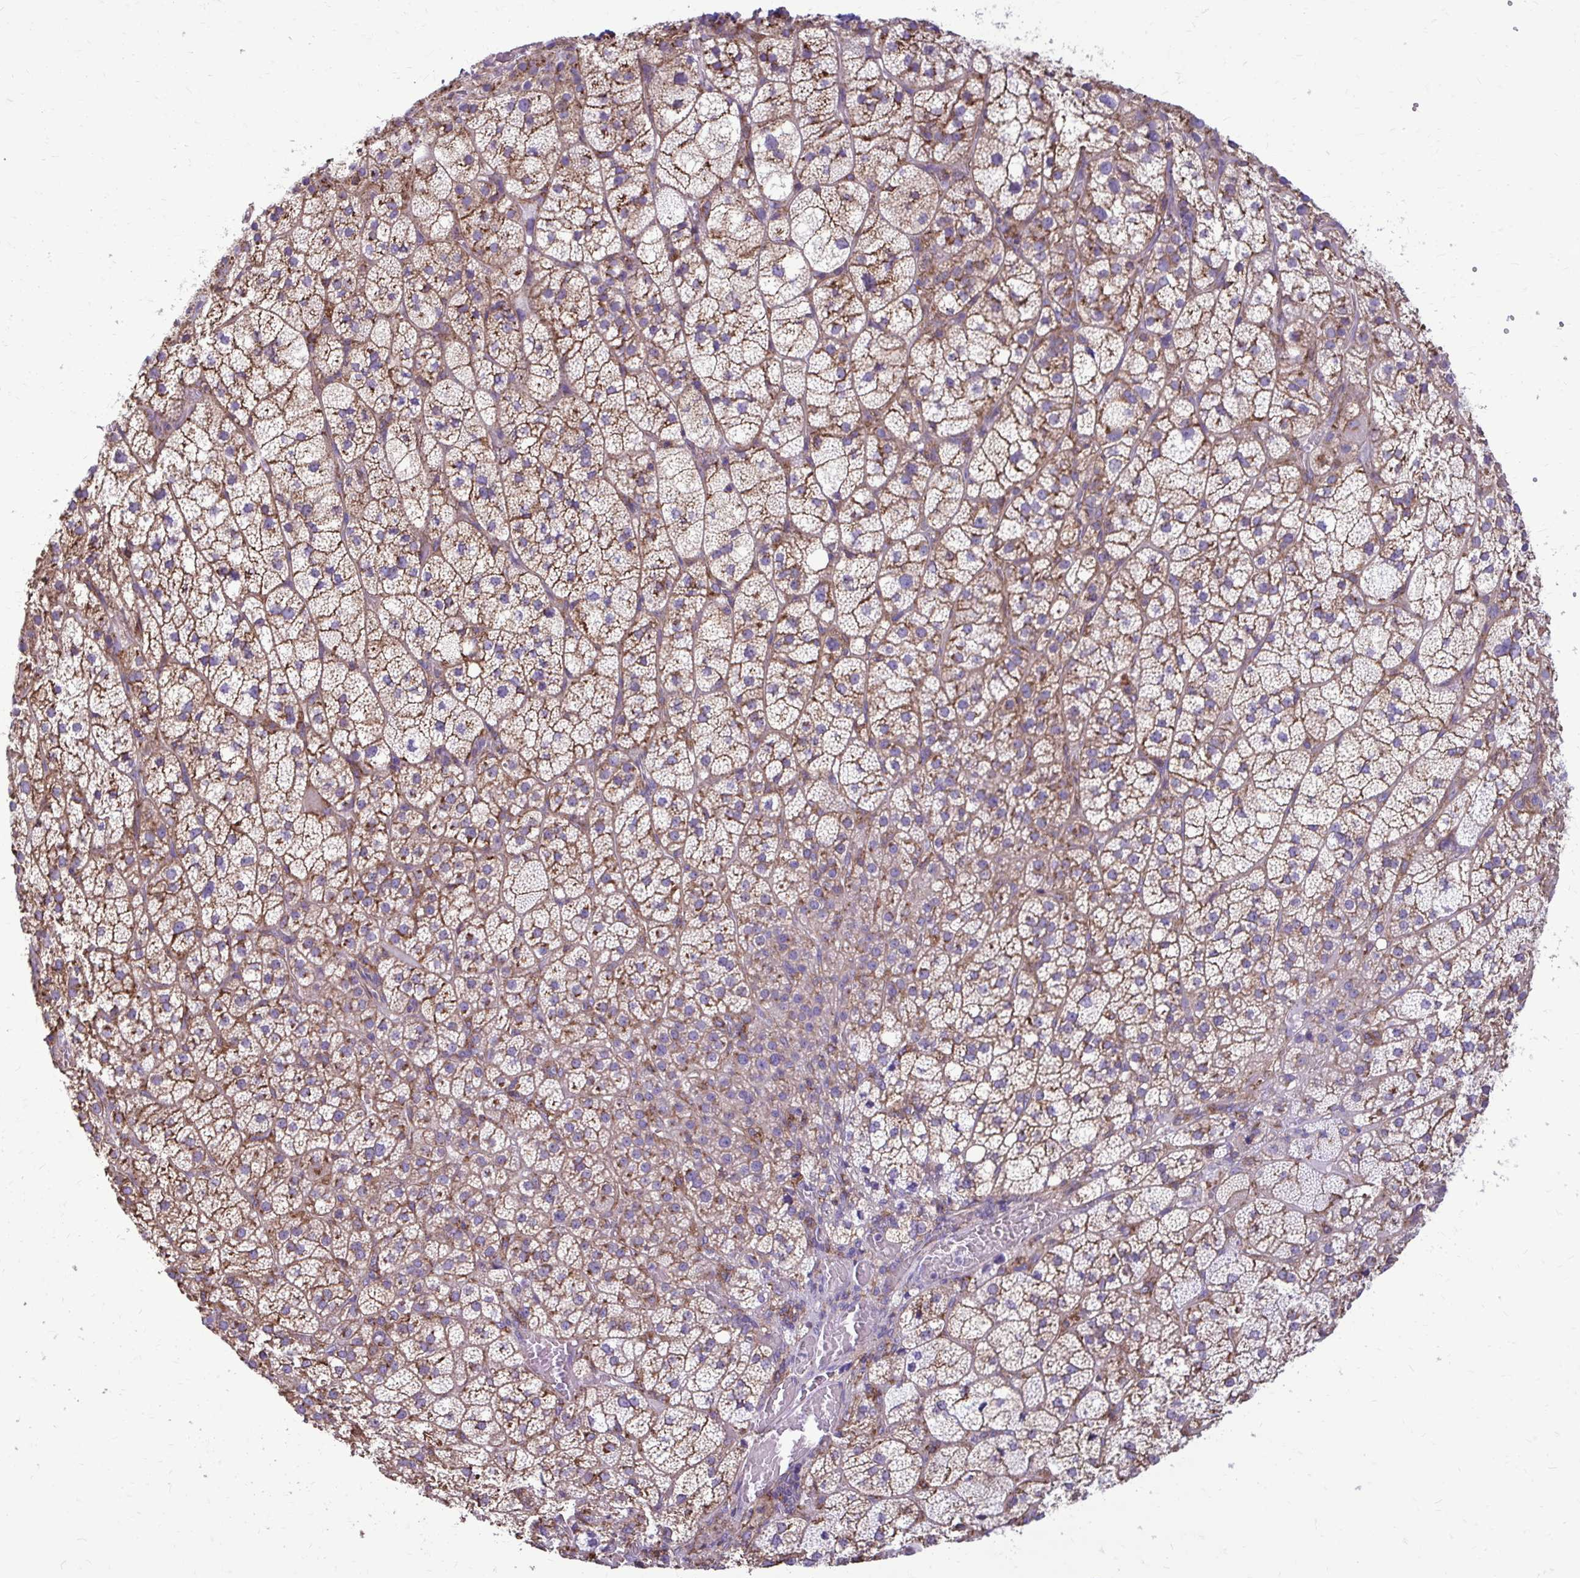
{"staining": {"intensity": "moderate", "quantity": ">75%", "location": "cytoplasmic/membranous"}, "tissue": "adrenal gland", "cell_type": "Glandular cells", "image_type": "normal", "snomed": [{"axis": "morphology", "description": "Normal tissue, NOS"}, {"axis": "topography", "description": "Adrenal gland"}], "caption": "High-magnification brightfield microscopy of normal adrenal gland stained with DAB (3,3'-diaminobenzidine) (brown) and counterstained with hematoxylin (blue). glandular cells exhibit moderate cytoplasmic/membranous positivity is identified in approximately>75% of cells. Immunohistochemistry stains the protein of interest in brown and the nuclei are stained blue.", "gene": "CLTA", "patient": {"sex": "female", "age": 60}}